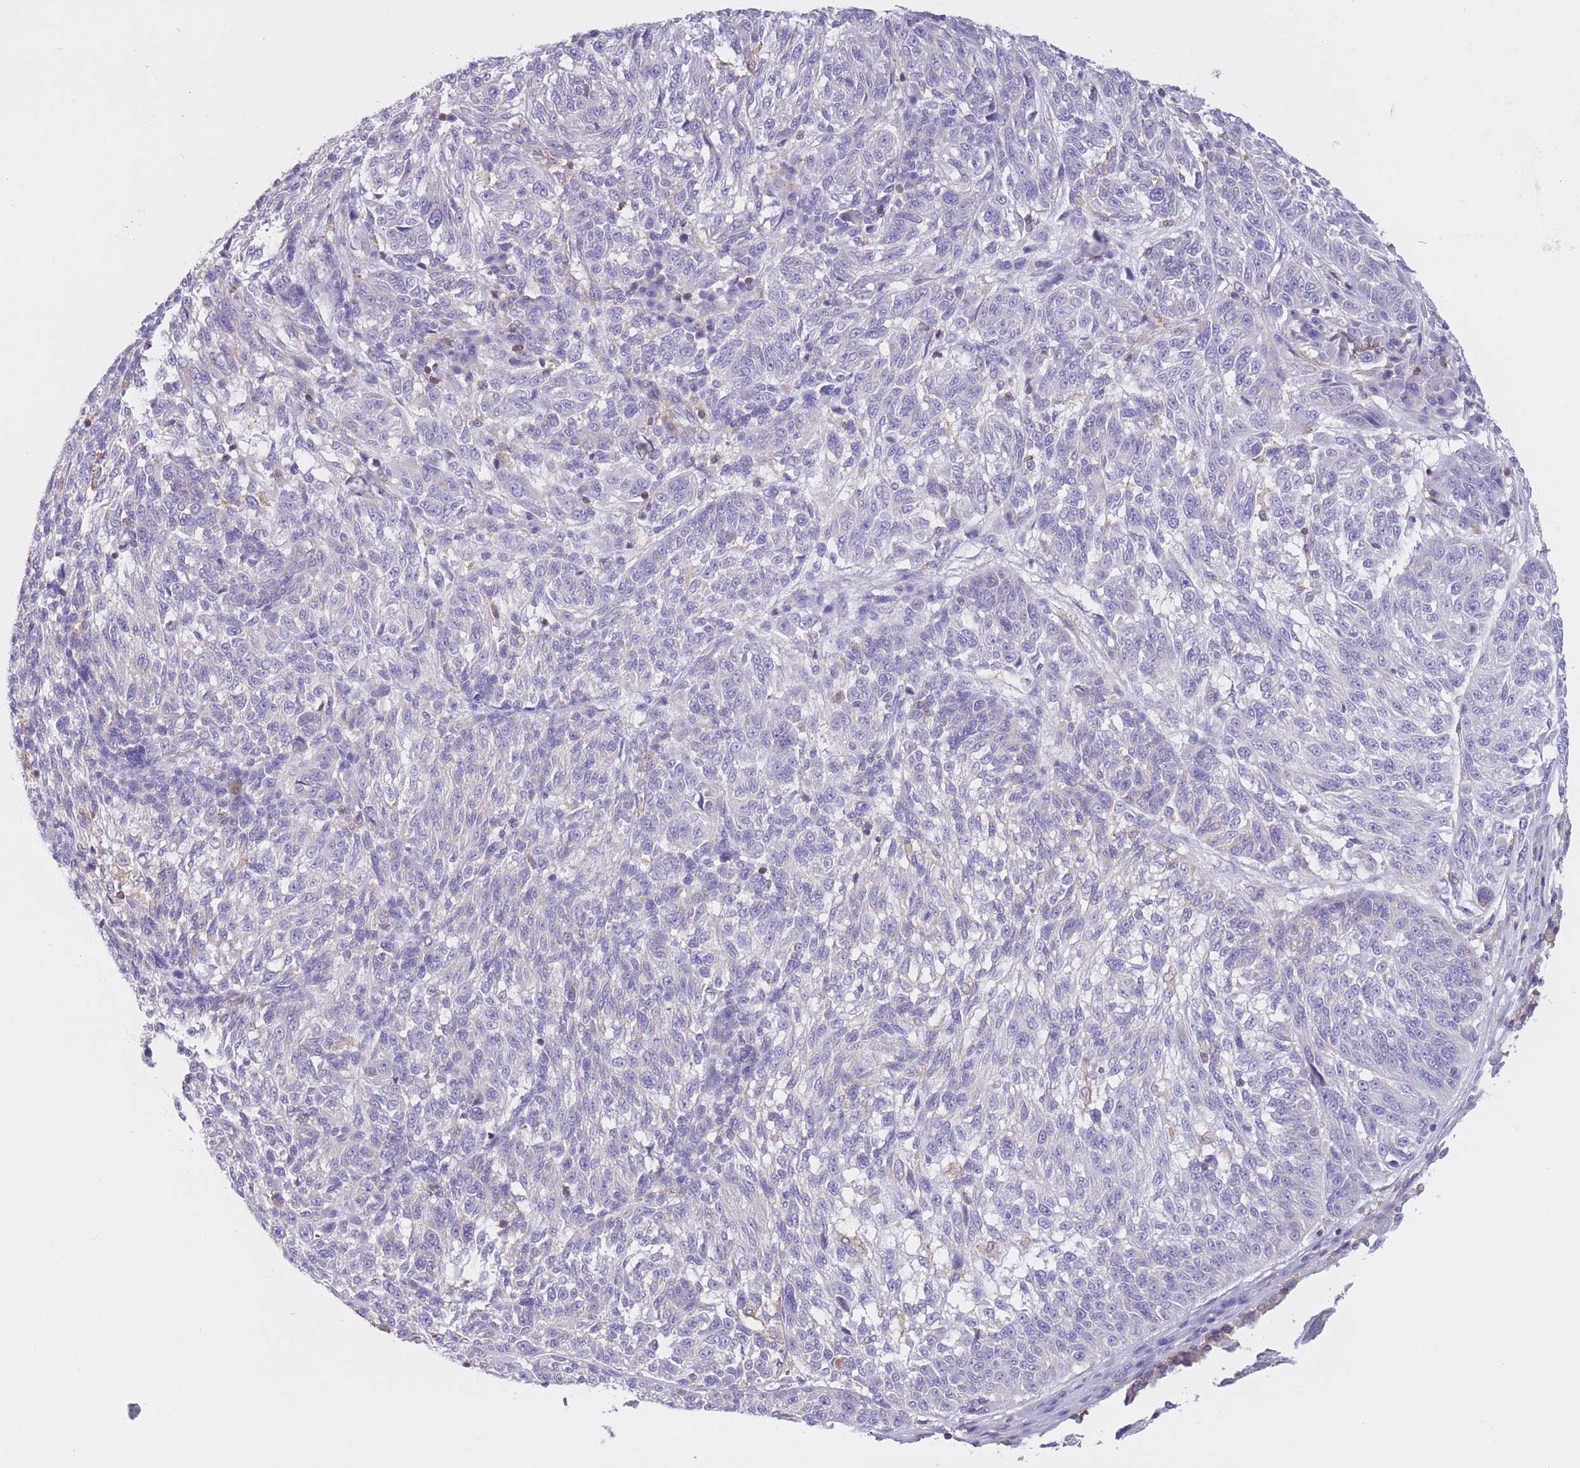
{"staining": {"intensity": "negative", "quantity": "none", "location": "none"}, "tissue": "melanoma", "cell_type": "Tumor cells", "image_type": "cancer", "snomed": [{"axis": "morphology", "description": "Malignant melanoma, NOS"}, {"axis": "topography", "description": "Skin"}], "caption": "This is a image of immunohistochemistry staining of malignant melanoma, which shows no expression in tumor cells. (DAB immunohistochemistry with hematoxylin counter stain).", "gene": "PDHA1", "patient": {"sex": "male", "age": 53}}